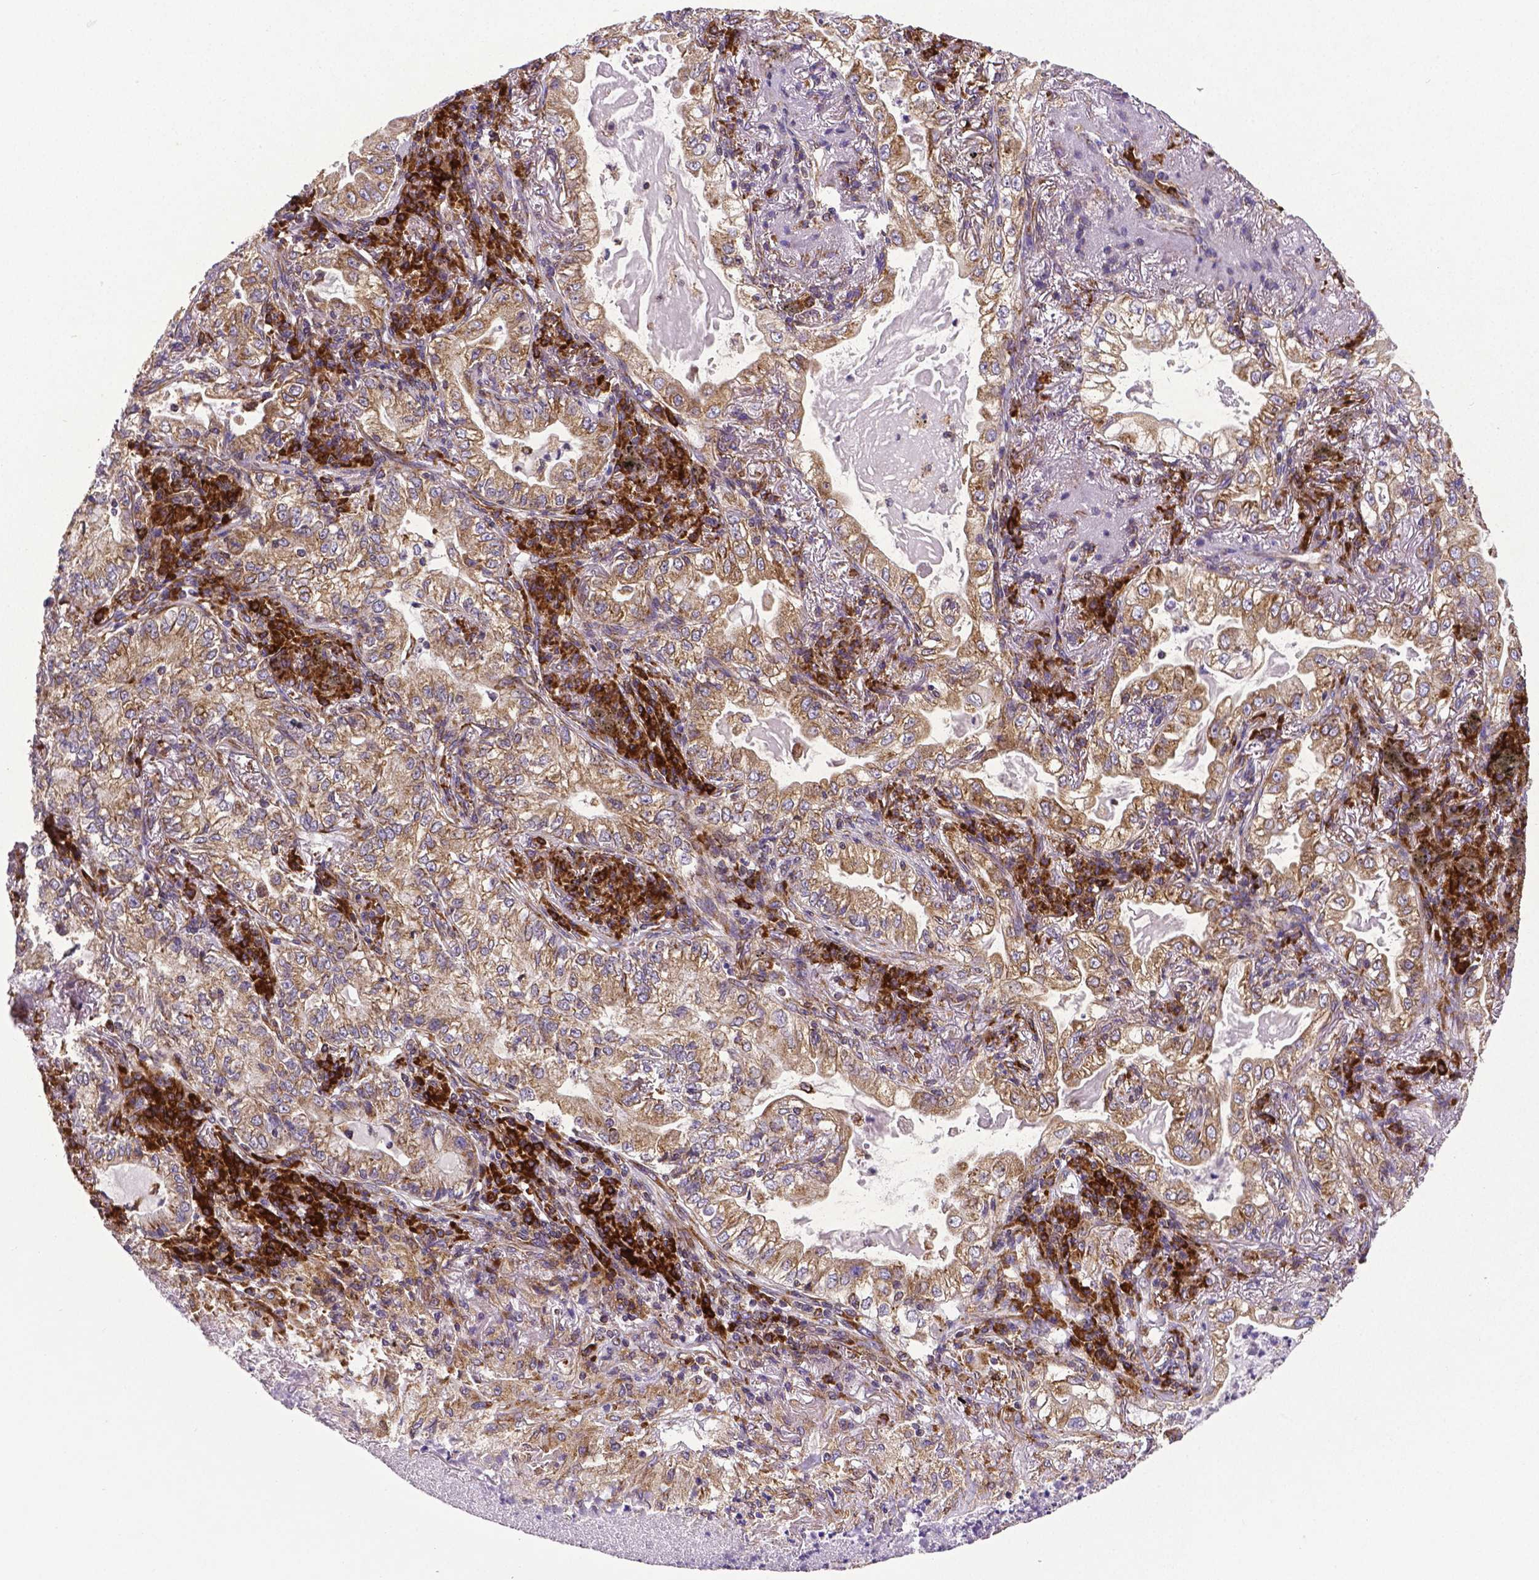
{"staining": {"intensity": "moderate", "quantity": ">75%", "location": "cytoplasmic/membranous"}, "tissue": "lung cancer", "cell_type": "Tumor cells", "image_type": "cancer", "snomed": [{"axis": "morphology", "description": "Adenocarcinoma, NOS"}, {"axis": "topography", "description": "Lung"}], "caption": "Approximately >75% of tumor cells in adenocarcinoma (lung) display moderate cytoplasmic/membranous protein expression as visualized by brown immunohistochemical staining.", "gene": "MTDH", "patient": {"sex": "female", "age": 73}}